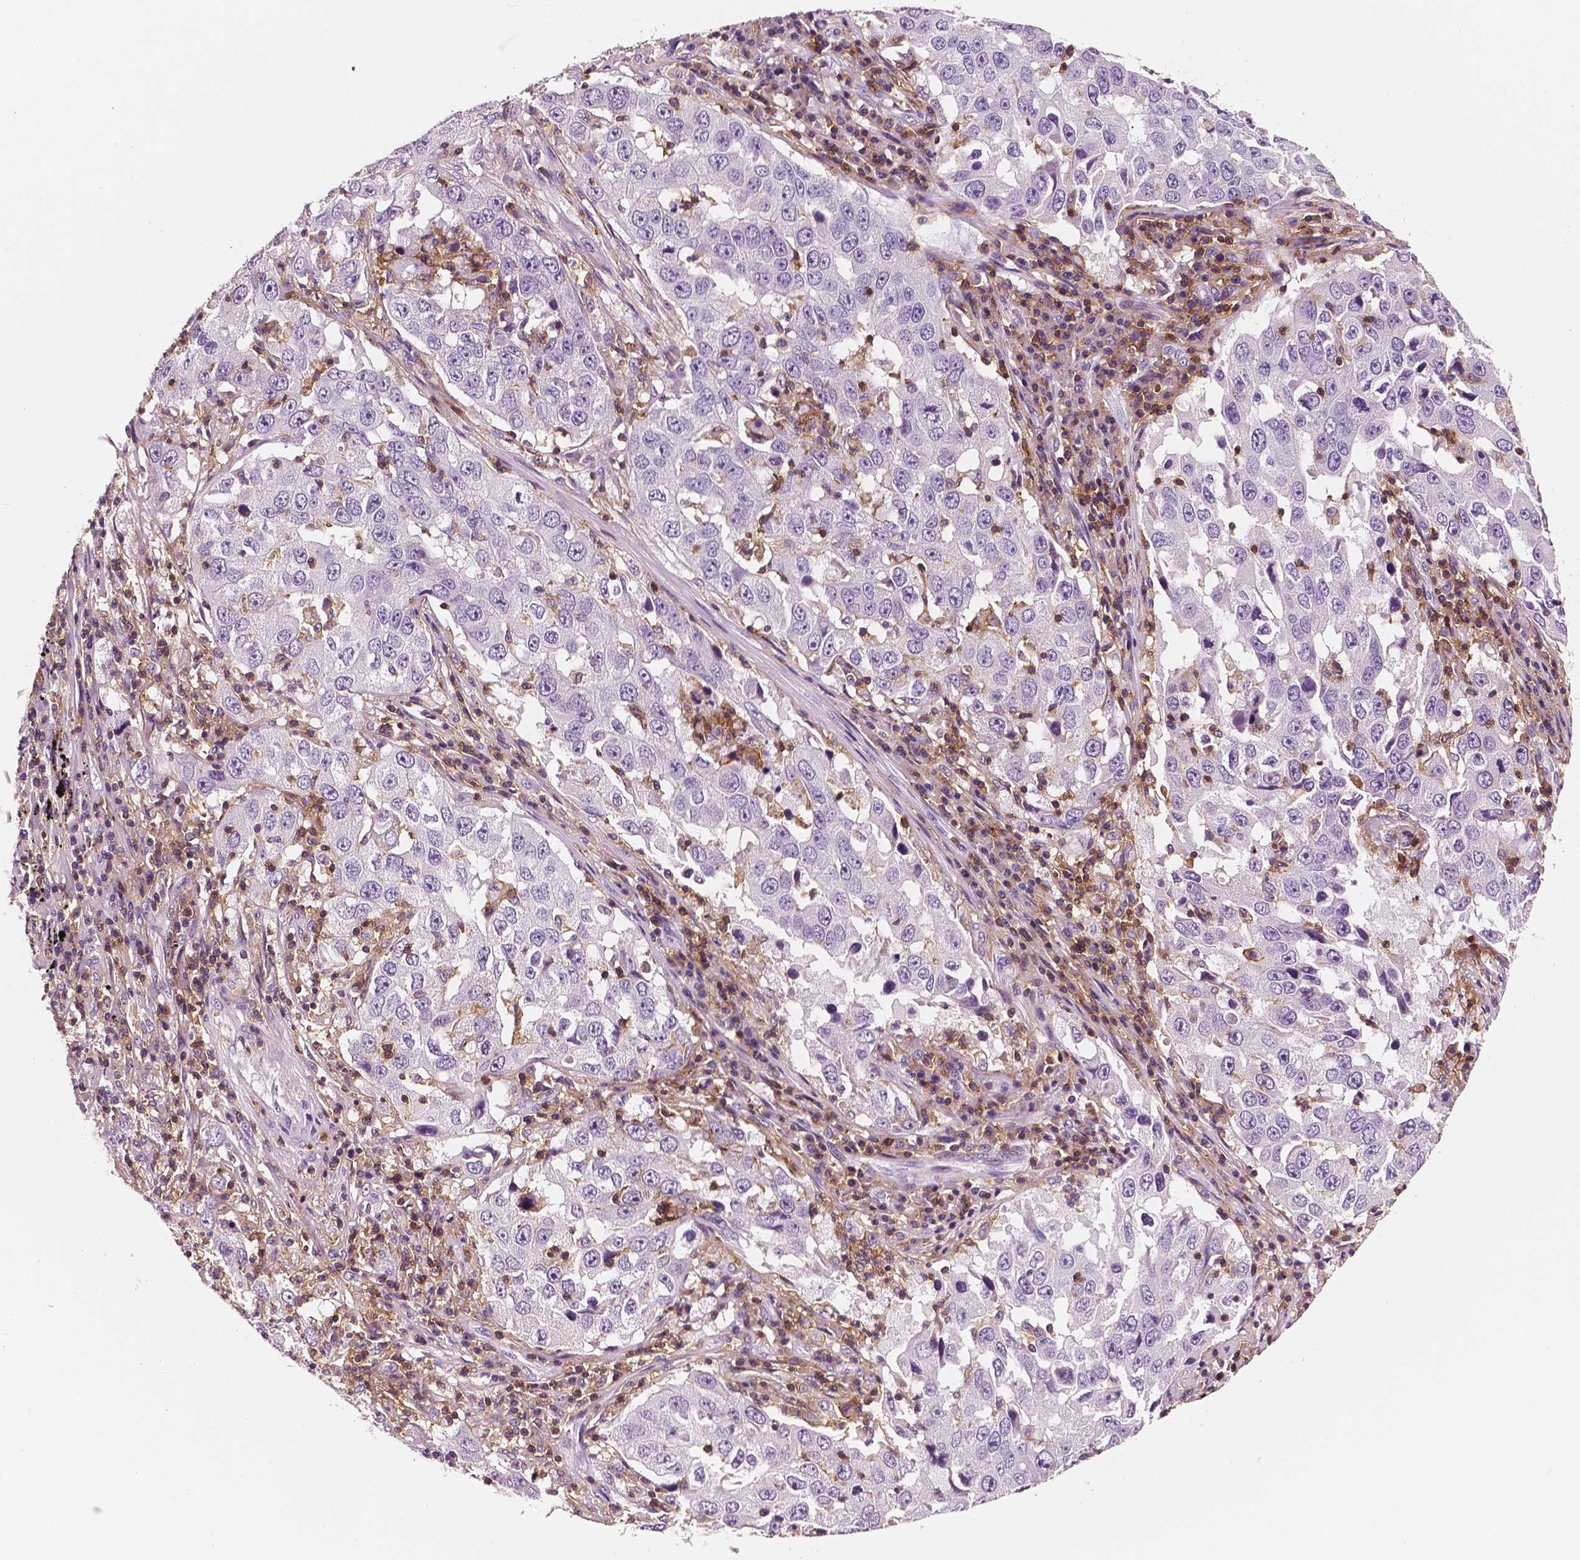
{"staining": {"intensity": "negative", "quantity": "none", "location": "none"}, "tissue": "lung cancer", "cell_type": "Tumor cells", "image_type": "cancer", "snomed": [{"axis": "morphology", "description": "Adenocarcinoma, NOS"}, {"axis": "topography", "description": "Lung"}], "caption": "Immunohistochemistry image of lung adenocarcinoma stained for a protein (brown), which exhibits no positivity in tumor cells.", "gene": "PTPRC", "patient": {"sex": "male", "age": 73}}